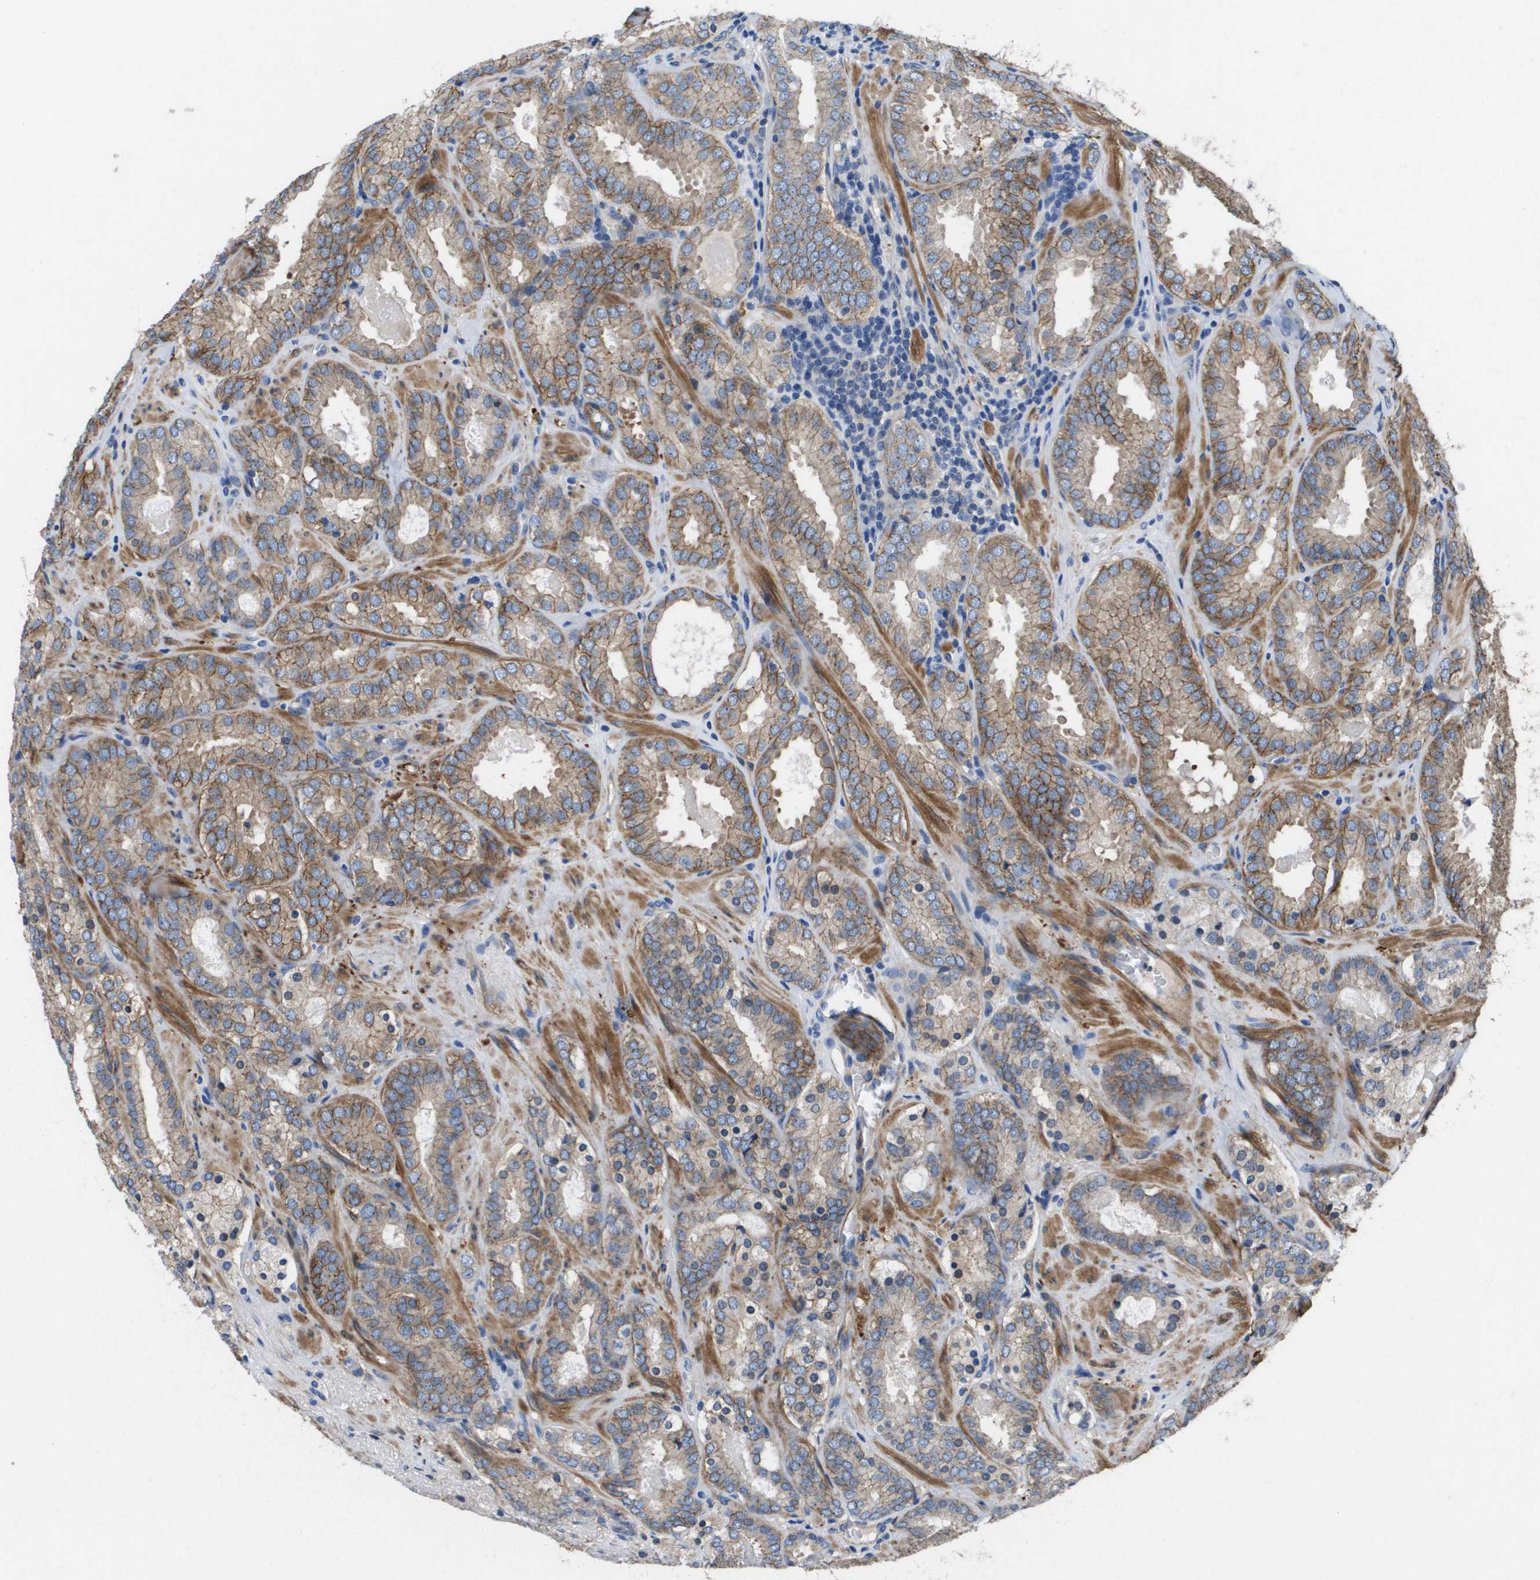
{"staining": {"intensity": "moderate", "quantity": ">75%", "location": "cytoplasmic/membranous"}, "tissue": "prostate cancer", "cell_type": "Tumor cells", "image_type": "cancer", "snomed": [{"axis": "morphology", "description": "Adenocarcinoma, Low grade"}, {"axis": "topography", "description": "Prostate"}], "caption": "This is a histology image of IHC staining of prostate cancer (low-grade adenocarcinoma), which shows moderate staining in the cytoplasmic/membranous of tumor cells.", "gene": "LPP", "patient": {"sex": "male", "age": 69}}